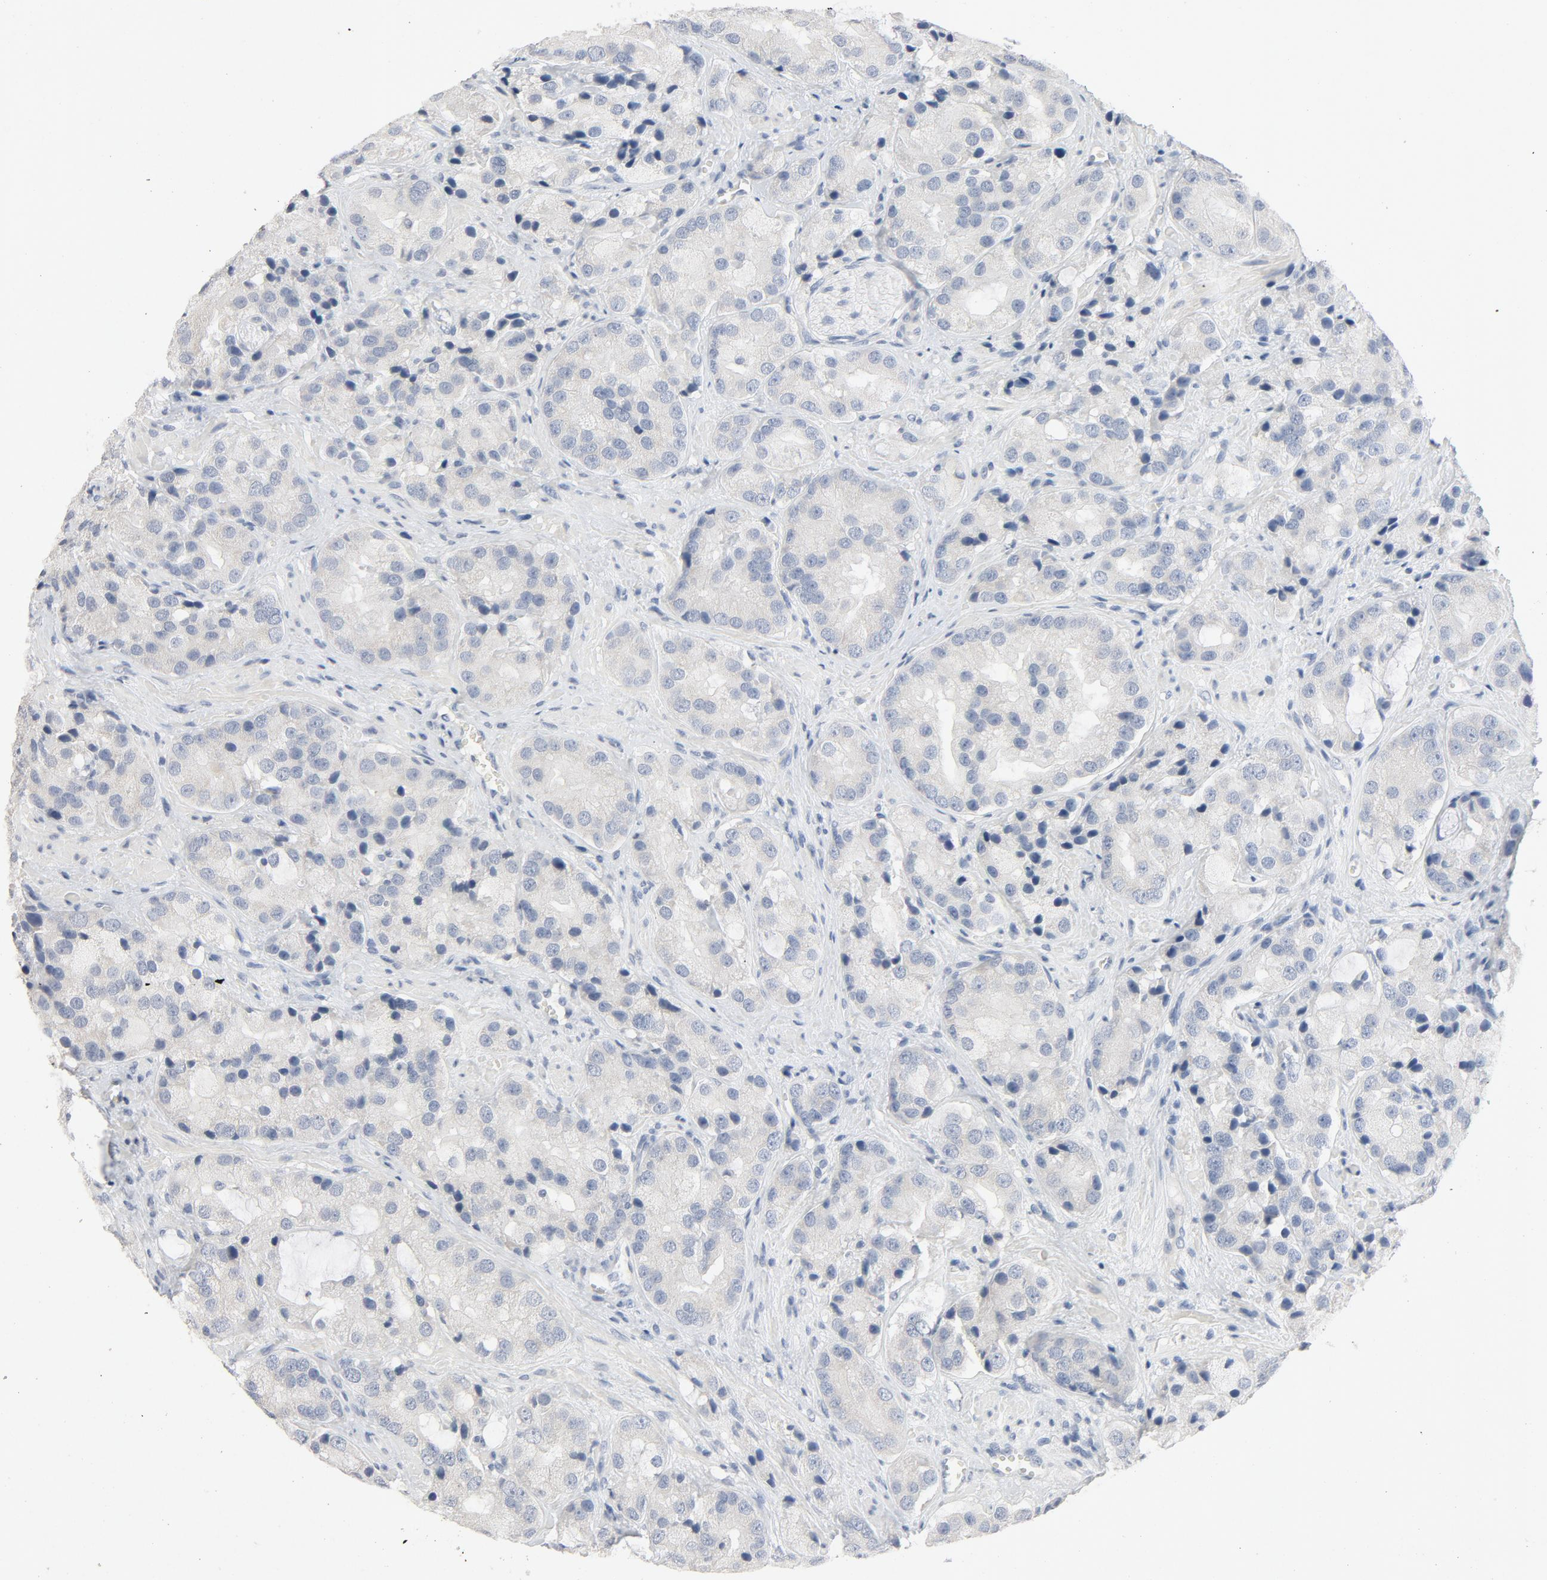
{"staining": {"intensity": "negative", "quantity": "none", "location": "none"}, "tissue": "prostate cancer", "cell_type": "Tumor cells", "image_type": "cancer", "snomed": [{"axis": "morphology", "description": "Adenocarcinoma, High grade"}, {"axis": "topography", "description": "Prostate"}], "caption": "The micrograph reveals no significant positivity in tumor cells of prostate cancer (high-grade adenocarcinoma).", "gene": "ZCCHC13", "patient": {"sex": "male", "age": 70}}